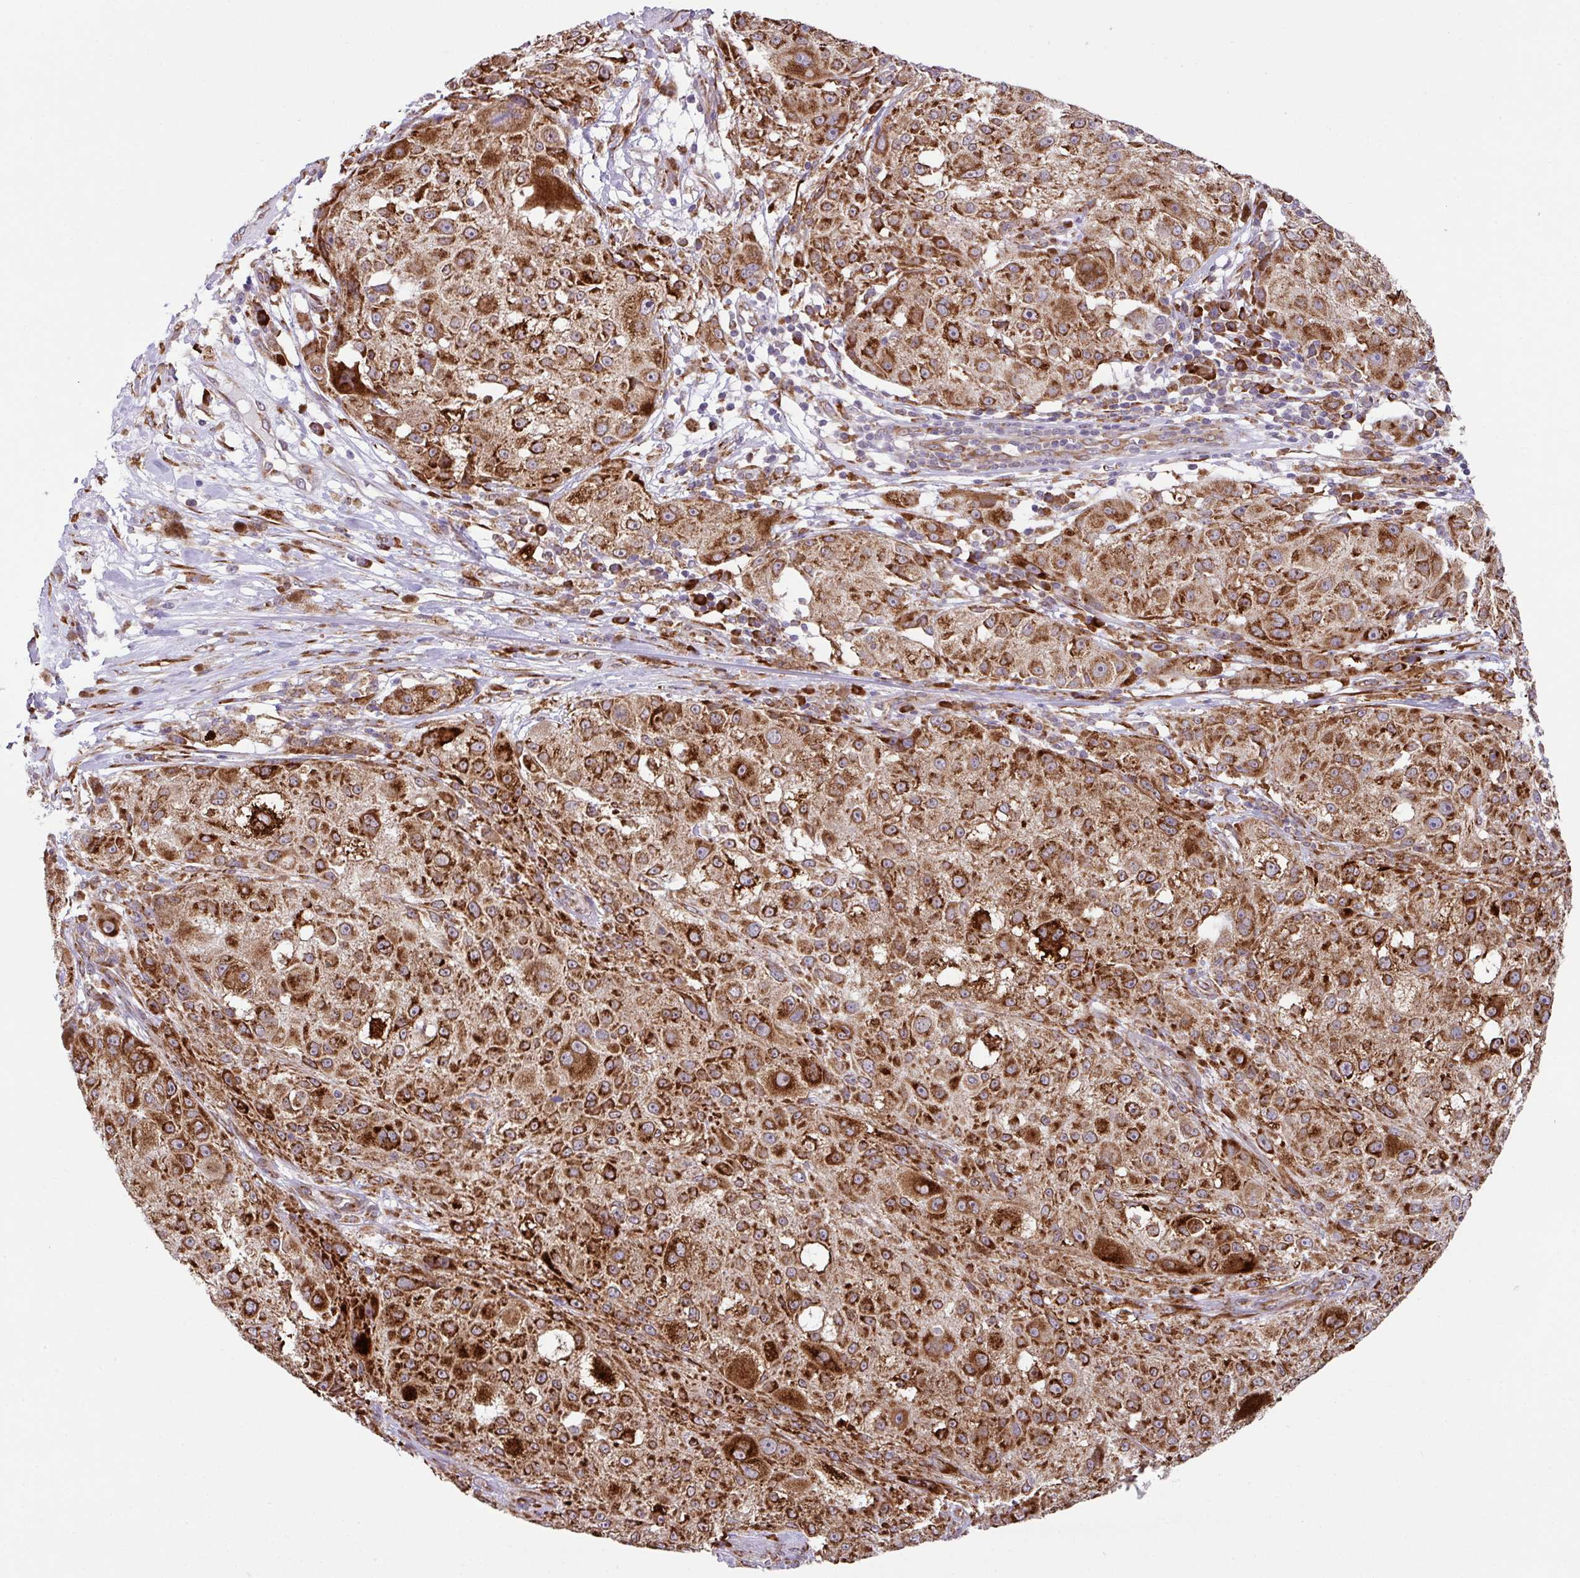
{"staining": {"intensity": "strong", "quantity": ">75%", "location": "cytoplasmic/membranous"}, "tissue": "melanoma", "cell_type": "Tumor cells", "image_type": "cancer", "snomed": [{"axis": "morphology", "description": "Necrosis, NOS"}, {"axis": "morphology", "description": "Malignant melanoma, NOS"}, {"axis": "topography", "description": "Skin"}], "caption": "Protein expression analysis of malignant melanoma exhibits strong cytoplasmic/membranous expression in about >75% of tumor cells. (Brightfield microscopy of DAB IHC at high magnification).", "gene": "SLC39A7", "patient": {"sex": "female", "age": 87}}